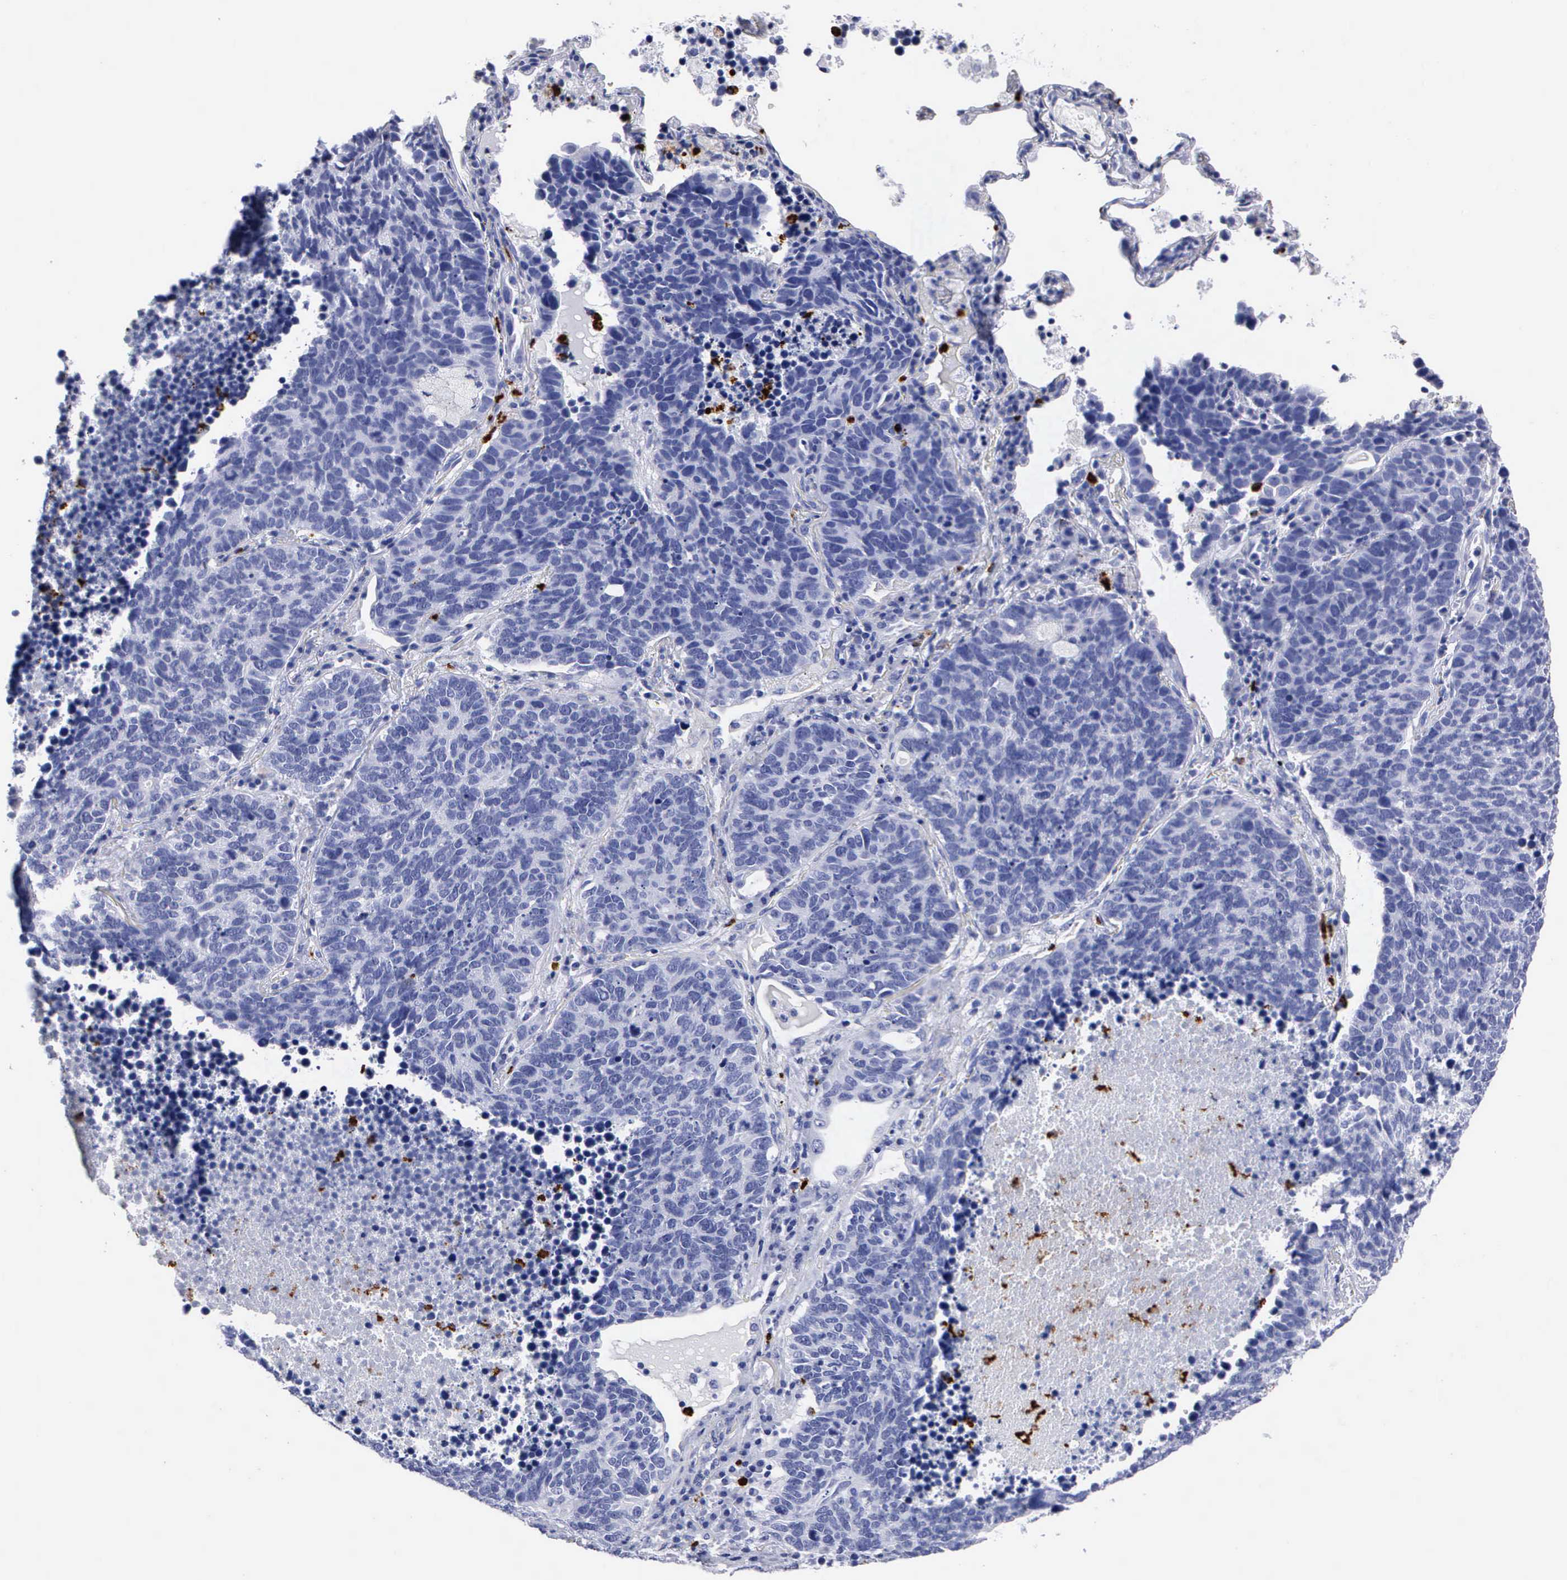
{"staining": {"intensity": "negative", "quantity": "none", "location": "none"}, "tissue": "lung cancer", "cell_type": "Tumor cells", "image_type": "cancer", "snomed": [{"axis": "morphology", "description": "Neoplasm, malignant, NOS"}, {"axis": "topography", "description": "Lung"}], "caption": "The immunohistochemistry (IHC) micrograph has no significant positivity in tumor cells of lung malignant neoplasm tissue. (DAB IHC, high magnification).", "gene": "CTSG", "patient": {"sex": "female", "age": 75}}